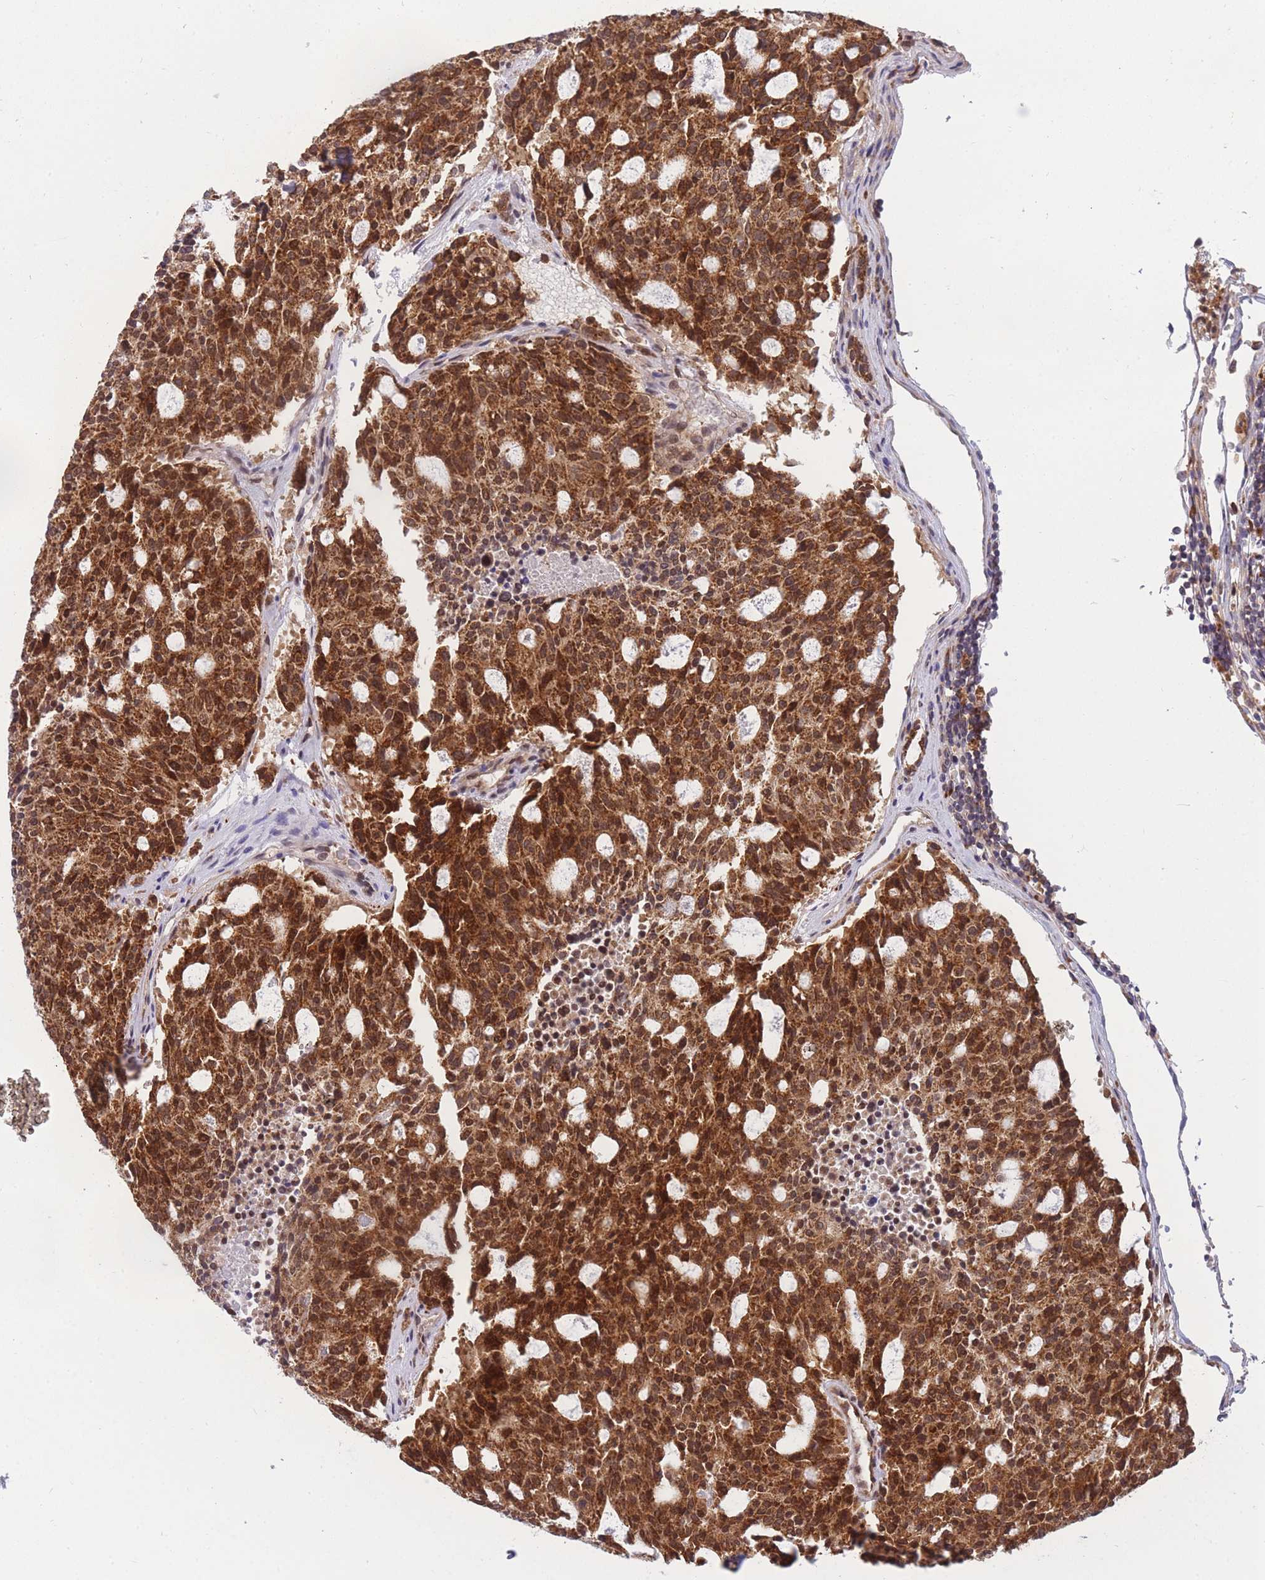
{"staining": {"intensity": "strong", "quantity": ">75%", "location": "cytoplasmic/membranous"}, "tissue": "carcinoid", "cell_type": "Tumor cells", "image_type": "cancer", "snomed": [{"axis": "morphology", "description": "Carcinoid, malignant, NOS"}, {"axis": "topography", "description": "Pancreas"}], "caption": "Protein expression analysis of human carcinoid (malignant) reveals strong cytoplasmic/membranous positivity in approximately >75% of tumor cells. (Brightfield microscopy of DAB IHC at high magnification).", "gene": "MRPL23", "patient": {"sex": "female", "age": 54}}